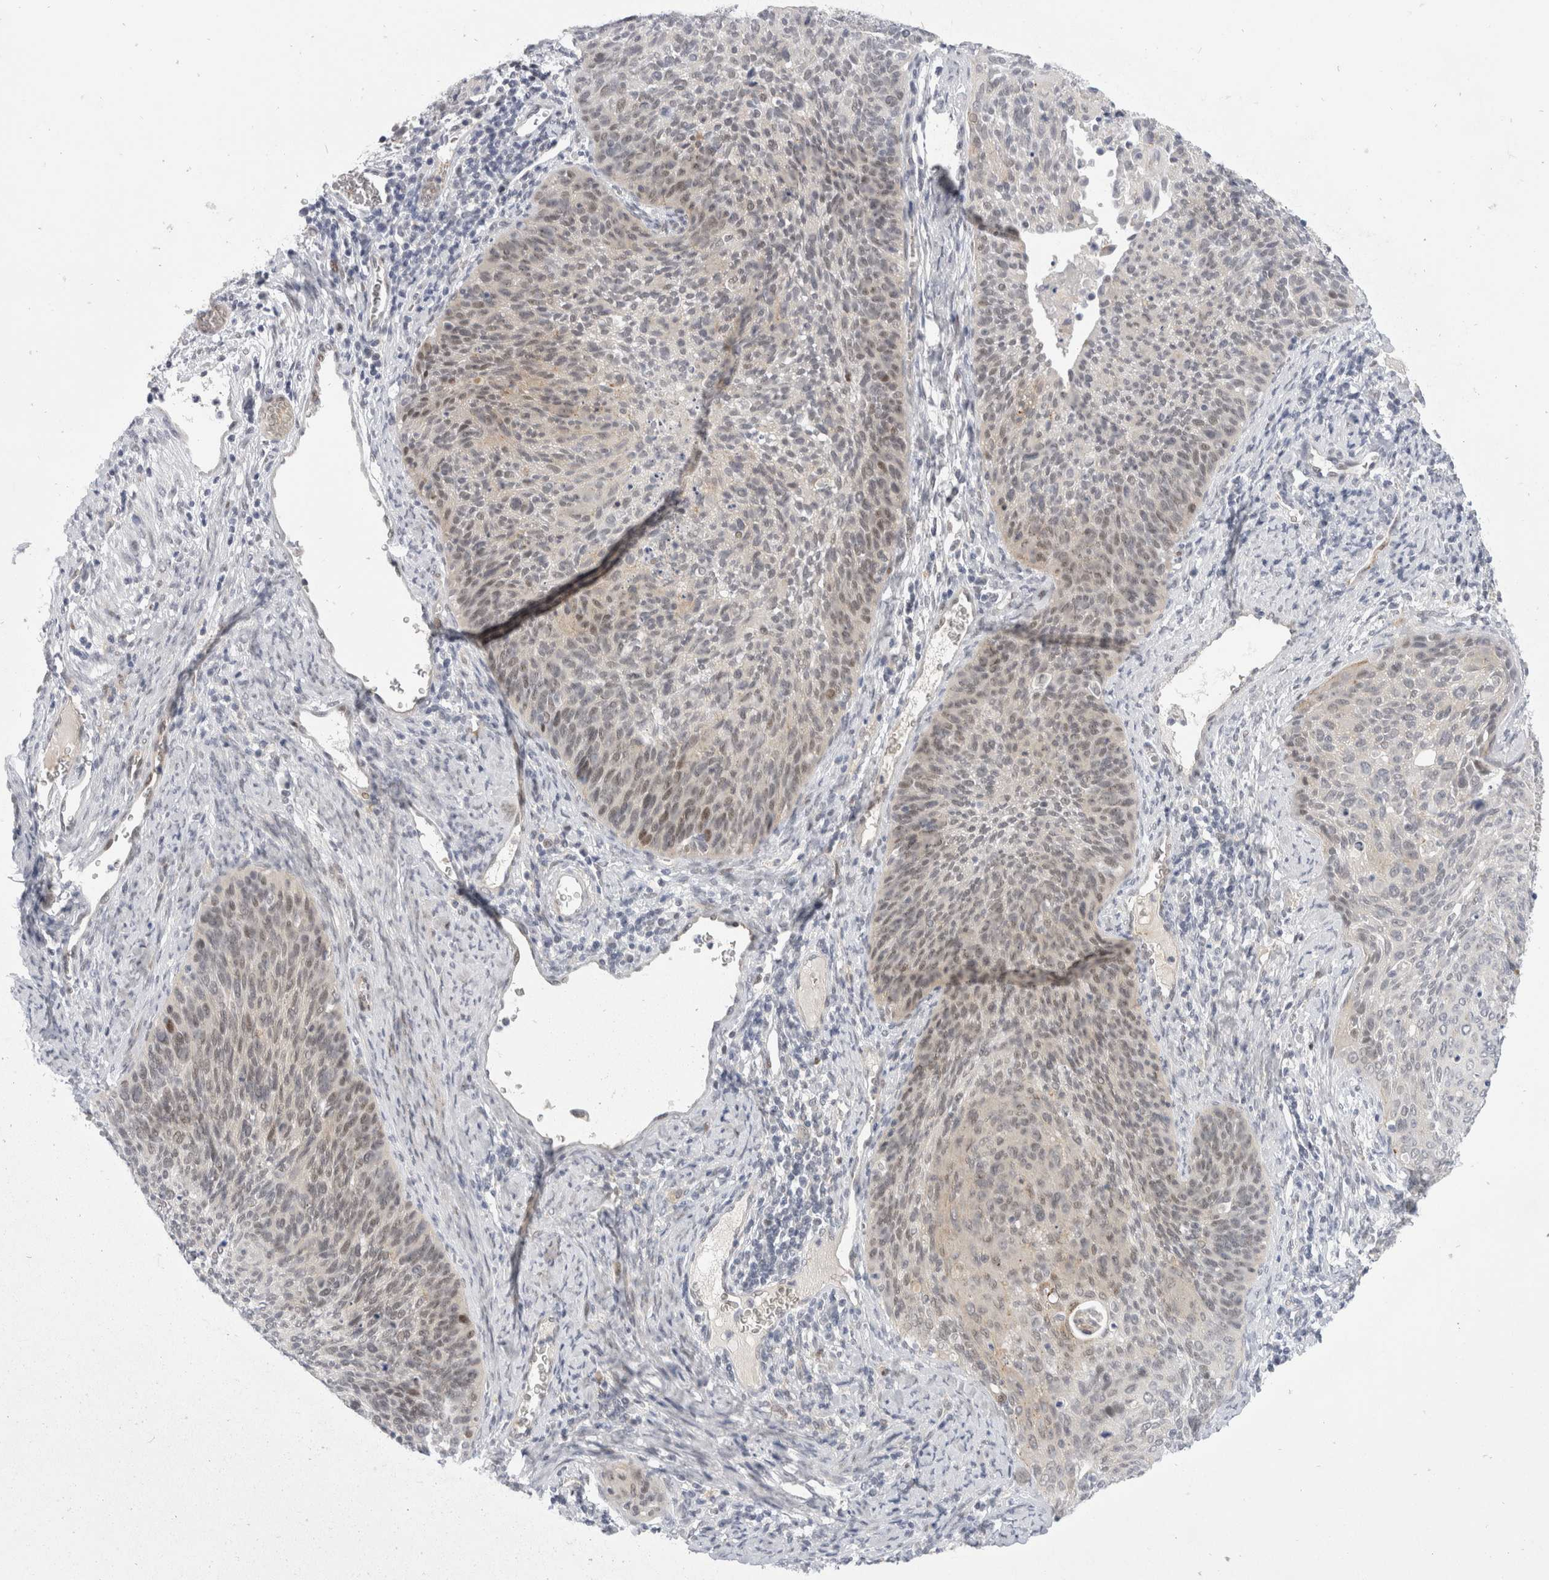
{"staining": {"intensity": "weak", "quantity": ">75%", "location": "nuclear"}, "tissue": "cervical cancer", "cell_type": "Tumor cells", "image_type": "cancer", "snomed": [{"axis": "morphology", "description": "Squamous cell carcinoma, NOS"}, {"axis": "topography", "description": "Cervix"}], "caption": "A brown stain highlights weak nuclear positivity of a protein in cervical squamous cell carcinoma tumor cells. (IHC, brightfield microscopy, high magnification).", "gene": "TOM1L2", "patient": {"sex": "female", "age": 55}}